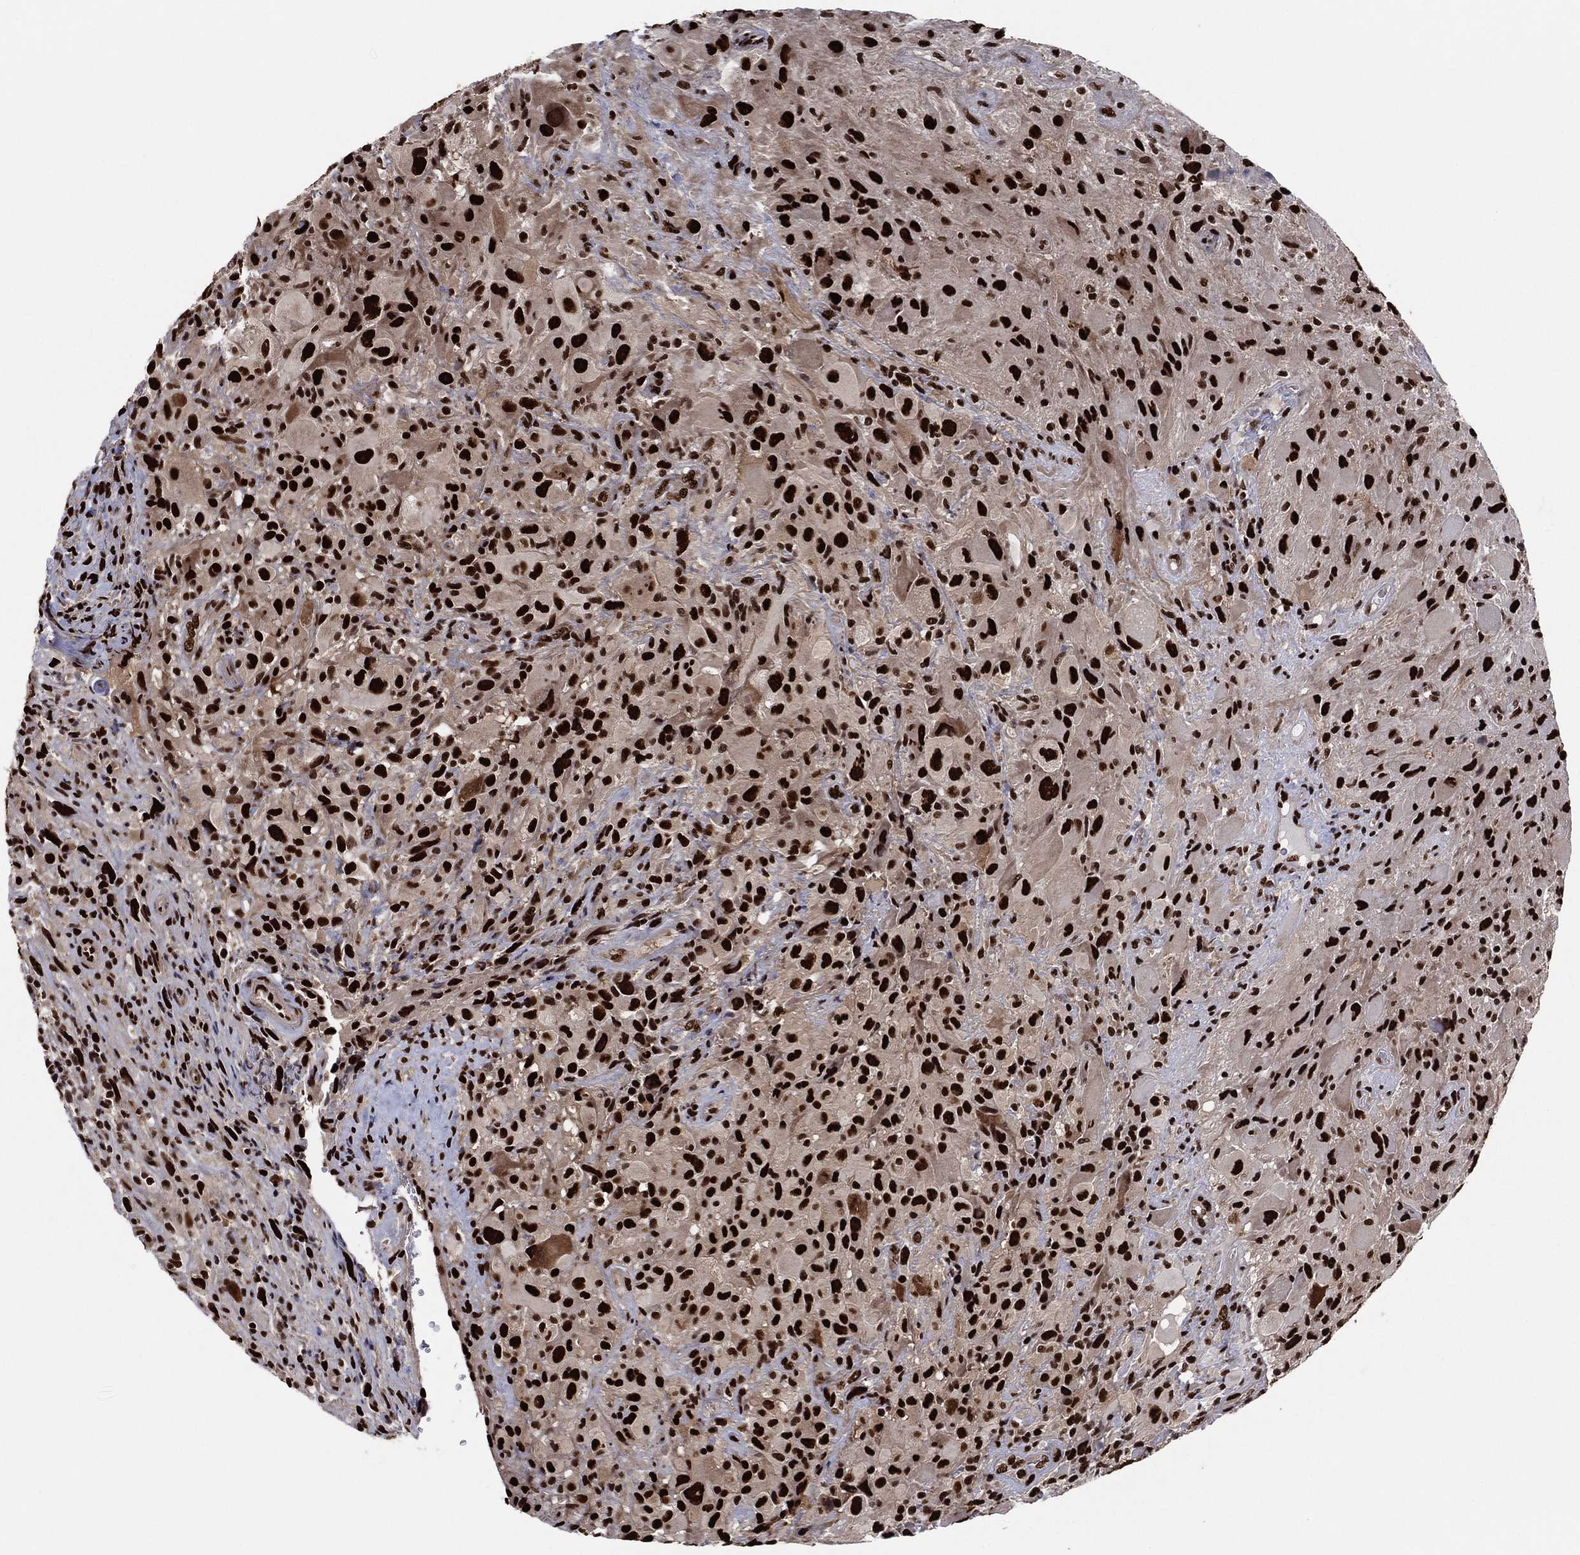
{"staining": {"intensity": "strong", "quantity": ">75%", "location": "nuclear"}, "tissue": "glioma", "cell_type": "Tumor cells", "image_type": "cancer", "snomed": [{"axis": "morphology", "description": "Glioma, malignant, High grade"}, {"axis": "topography", "description": "Cerebral cortex"}], "caption": "High-grade glioma (malignant) stained for a protein (brown) displays strong nuclear positive positivity in about >75% of tumor cells.", "gene": "TP53BP1", "patient": {"sex": "male", "age": 35}}